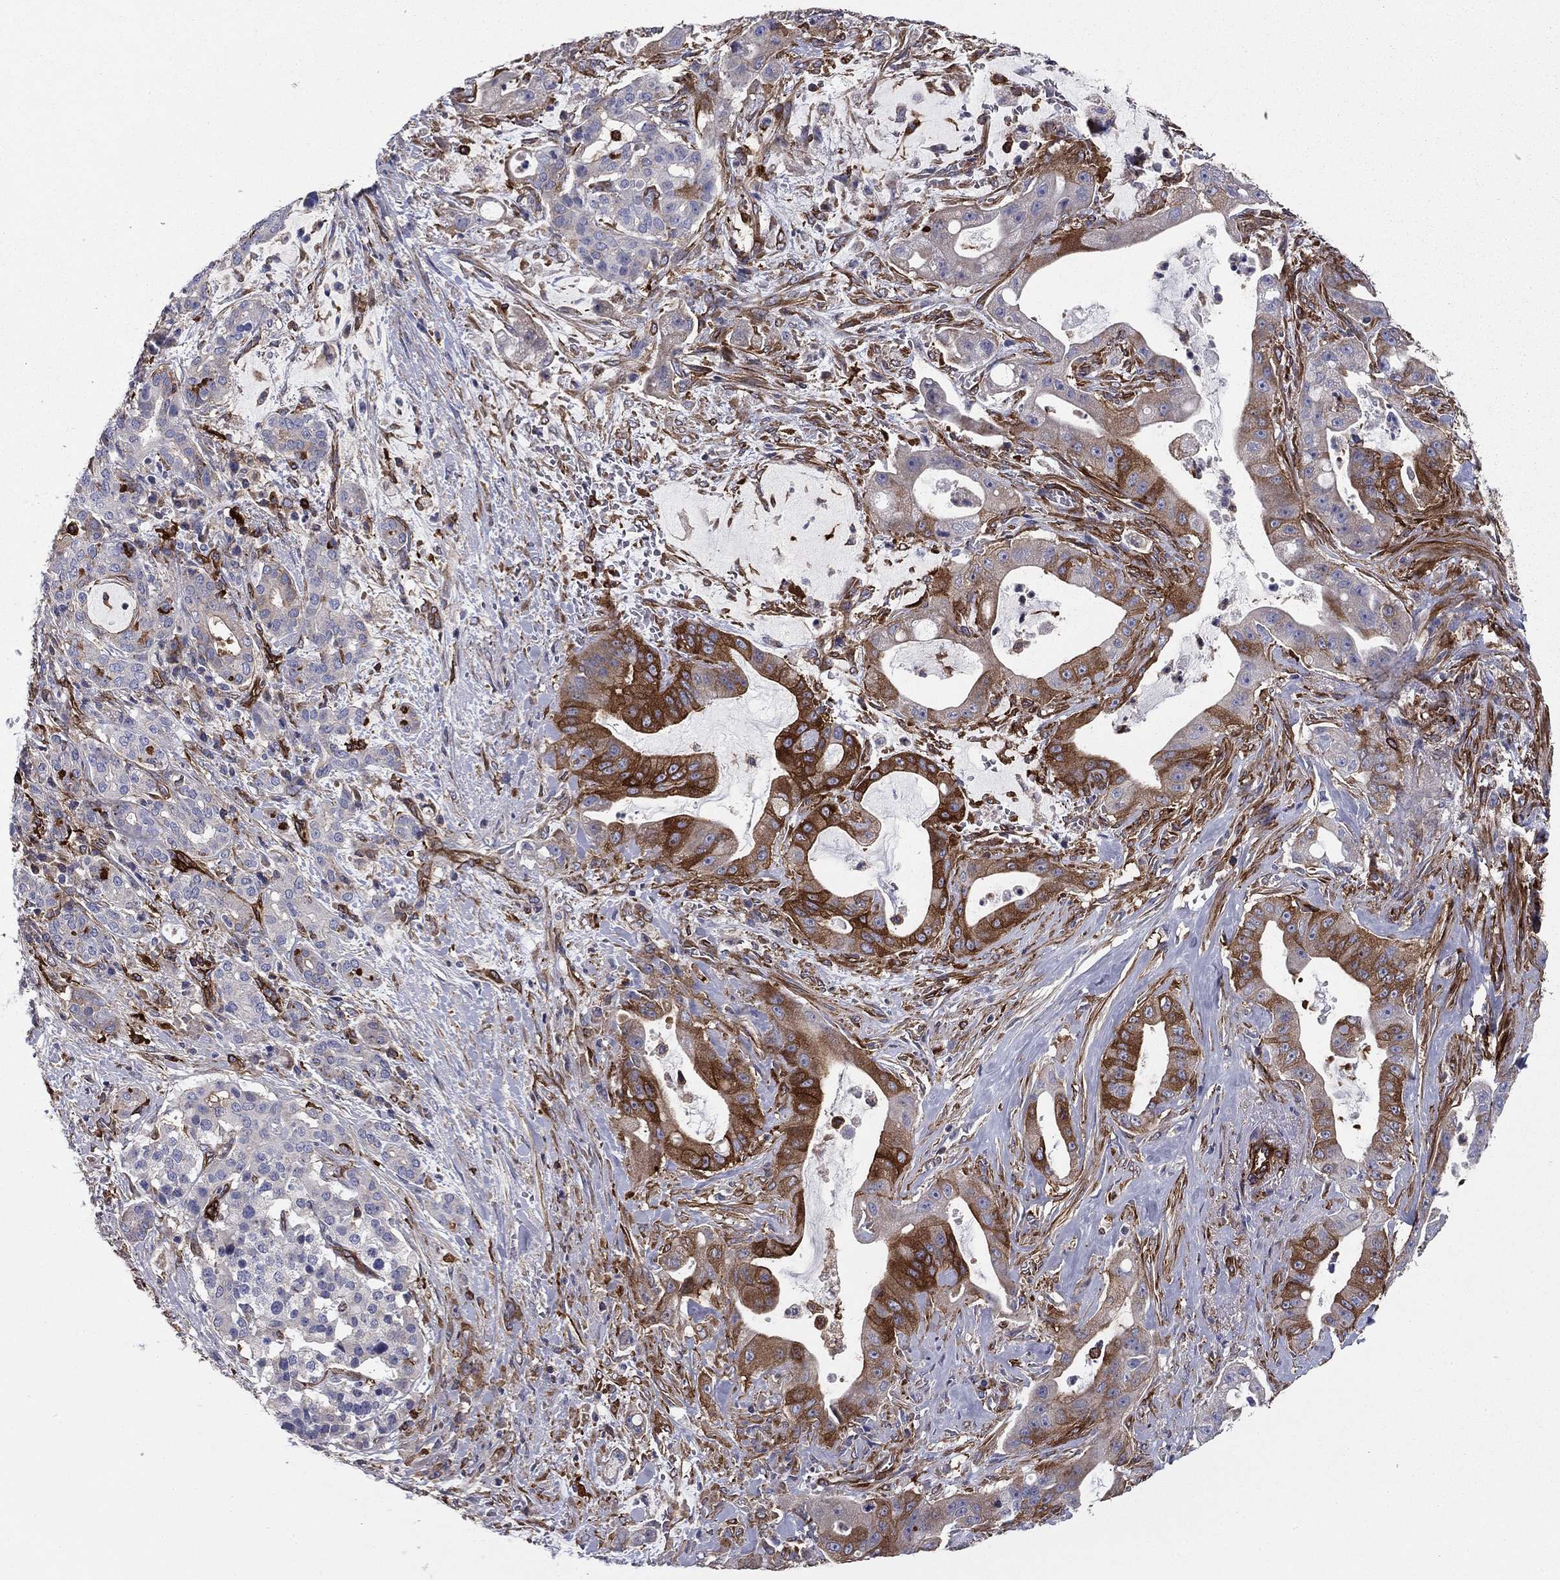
{"staining": {"intensity": "strong", "quantity": "<25%", "location": "cytoplasmic/membranous"}, "tissue": "pancreatic cancer", "cell_type": "Tumor cells", "image_type": "cancer", "snomed": [{"axis": "morphology", "description": "Normal tissue, NOS"}, {"axis": "morphology", "description": "Inflammation, NOS"}, {"axis": "morphology", "description": "Adenocarcinoma, NOS"}, {"axis": "topography", "description": "Pancreas"}], "caption": "This is an image of IHC staining of pancreatic cancer (adenocarcinoma), which shows strong expression in the cytoplasmic/membranous of tumor cells.", "gene": "EHBP1L1", "patient": {"sex": "male", "age": 57}}